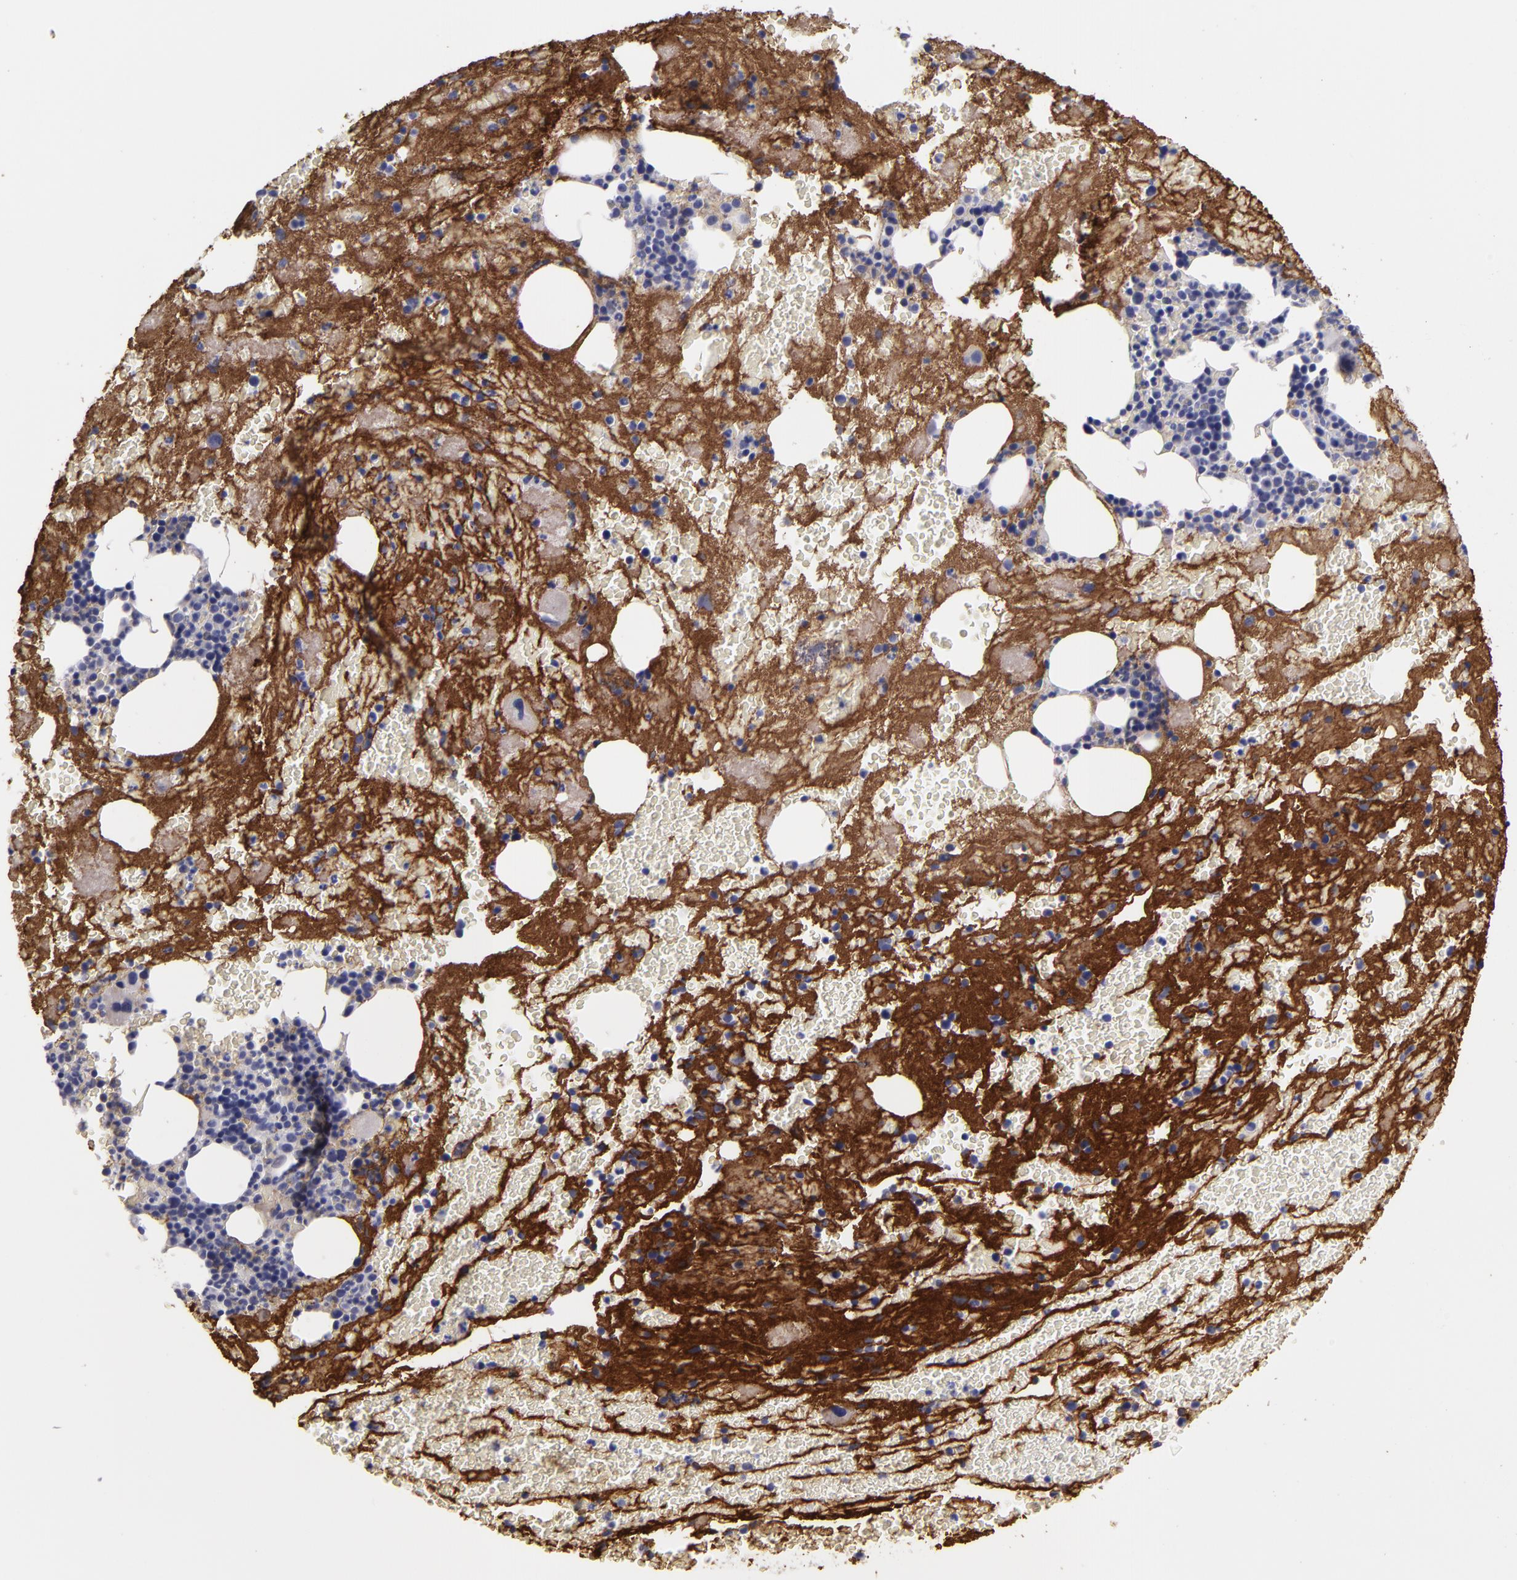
{"staining": {"intensity": "weak", "quantity": ">75%", "location": "cytoplasmic/membranous"}, "tissue": "bone marrow", "cell_type": "Hematopoietic cells", "image_type": "normal", "snomed": [{"axis": "morphology", "description": "Normal tissue, NOS"}, {"axis": "topography", "description": "Bone marrow"}], "caption": "Weak cytoplasmic/membranous staining is identified in approximately >75% of hematopoietic cells in normal bone marrow.", "gene": "CTNNB1", "patient": {"sex": "male", "age": 76}}